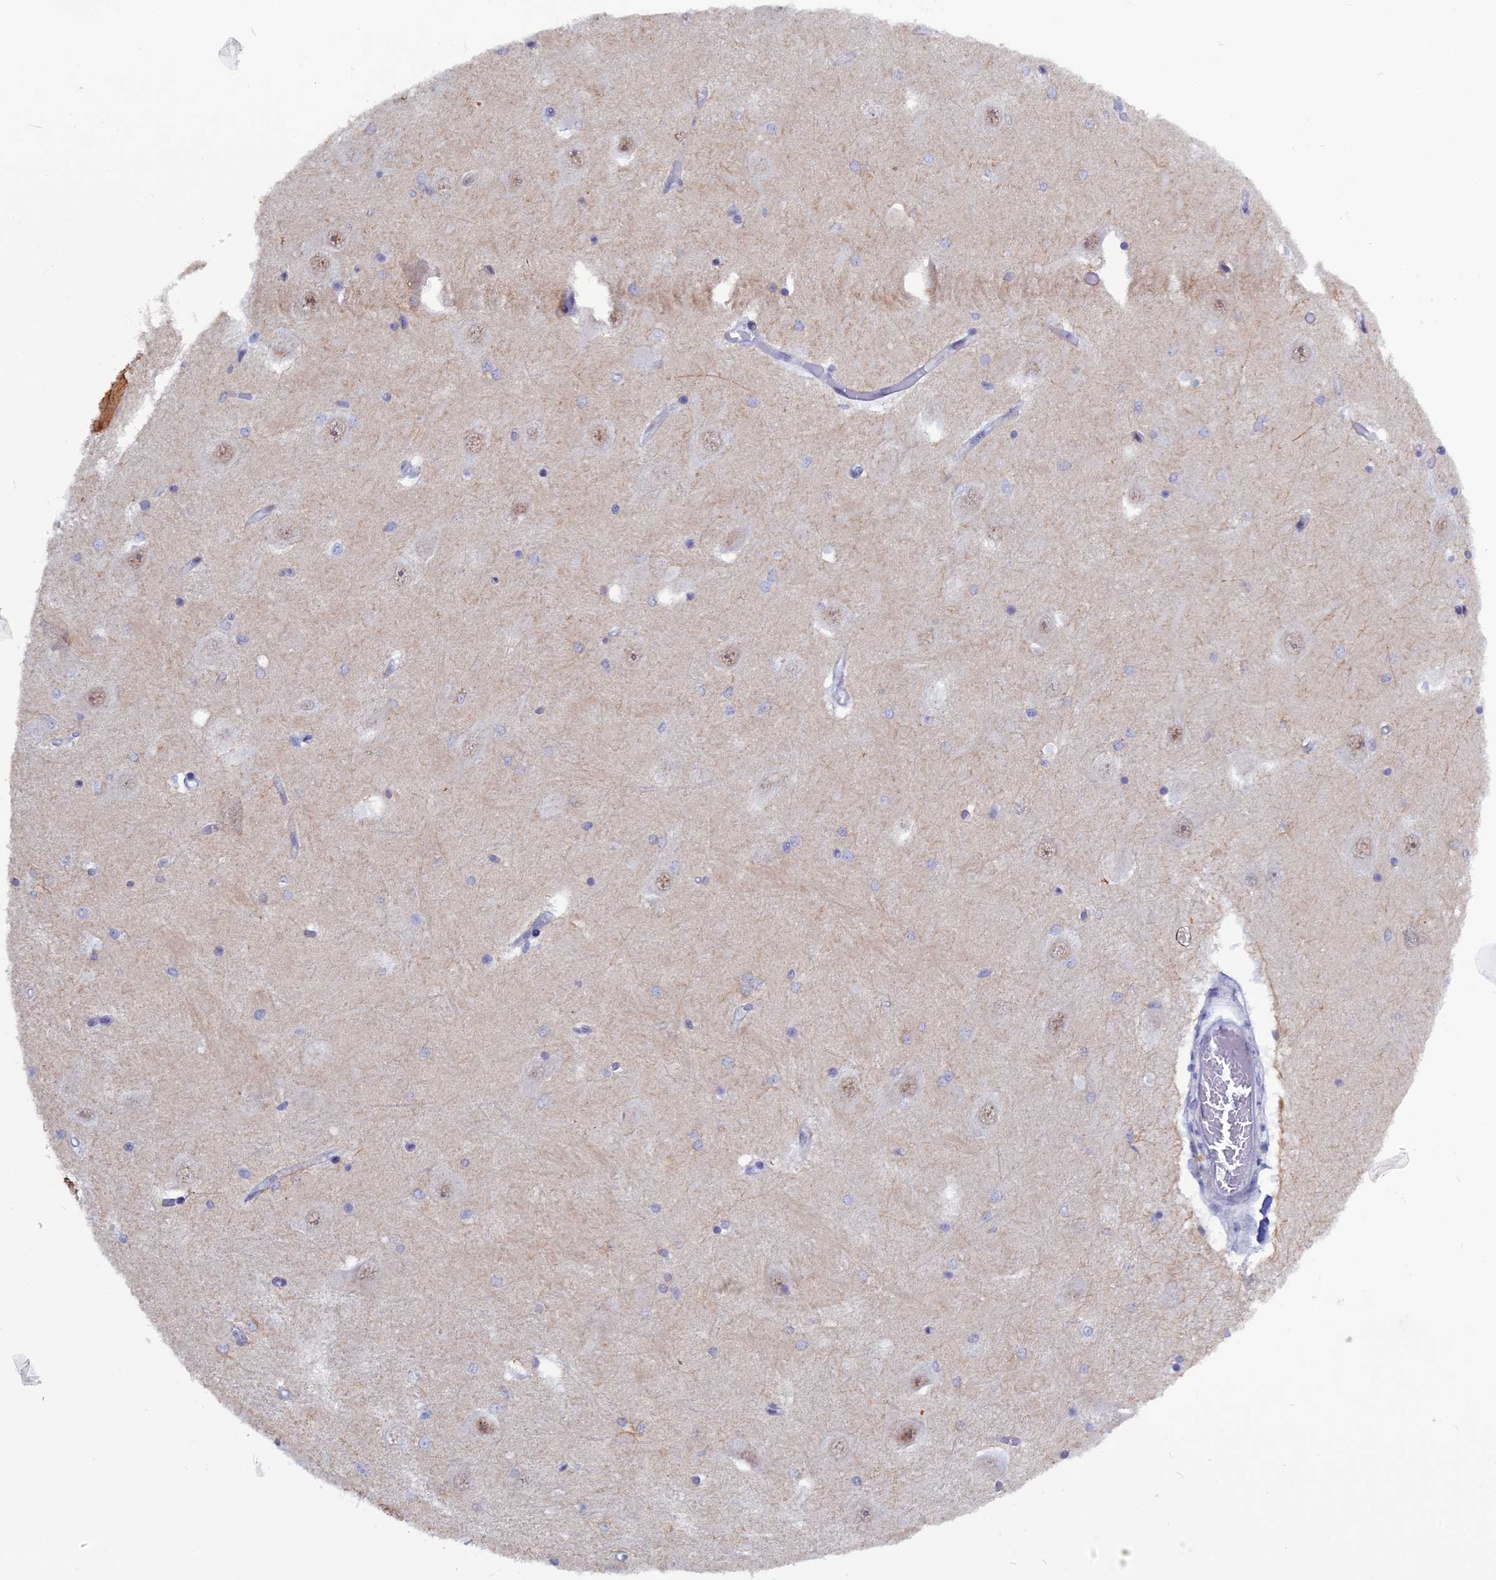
{"staining": {"intensity": "moderate", "quantity": "<25%", "location": "nuclear"}, "tissue": "hippocampus", "cell_type": "Glial cells", "image_type": "normal", "snomed": [{"axis": "morphology", "description": "Normal tissue, NOS"}, {"axis": "topography", "description": "Hippocampus"}], "caption": "Hippocampus stained with a protein marker displays moderate staining in glial cells.", "gene": "NOL4L", "patient": {"sex": "male", "age": 45}}